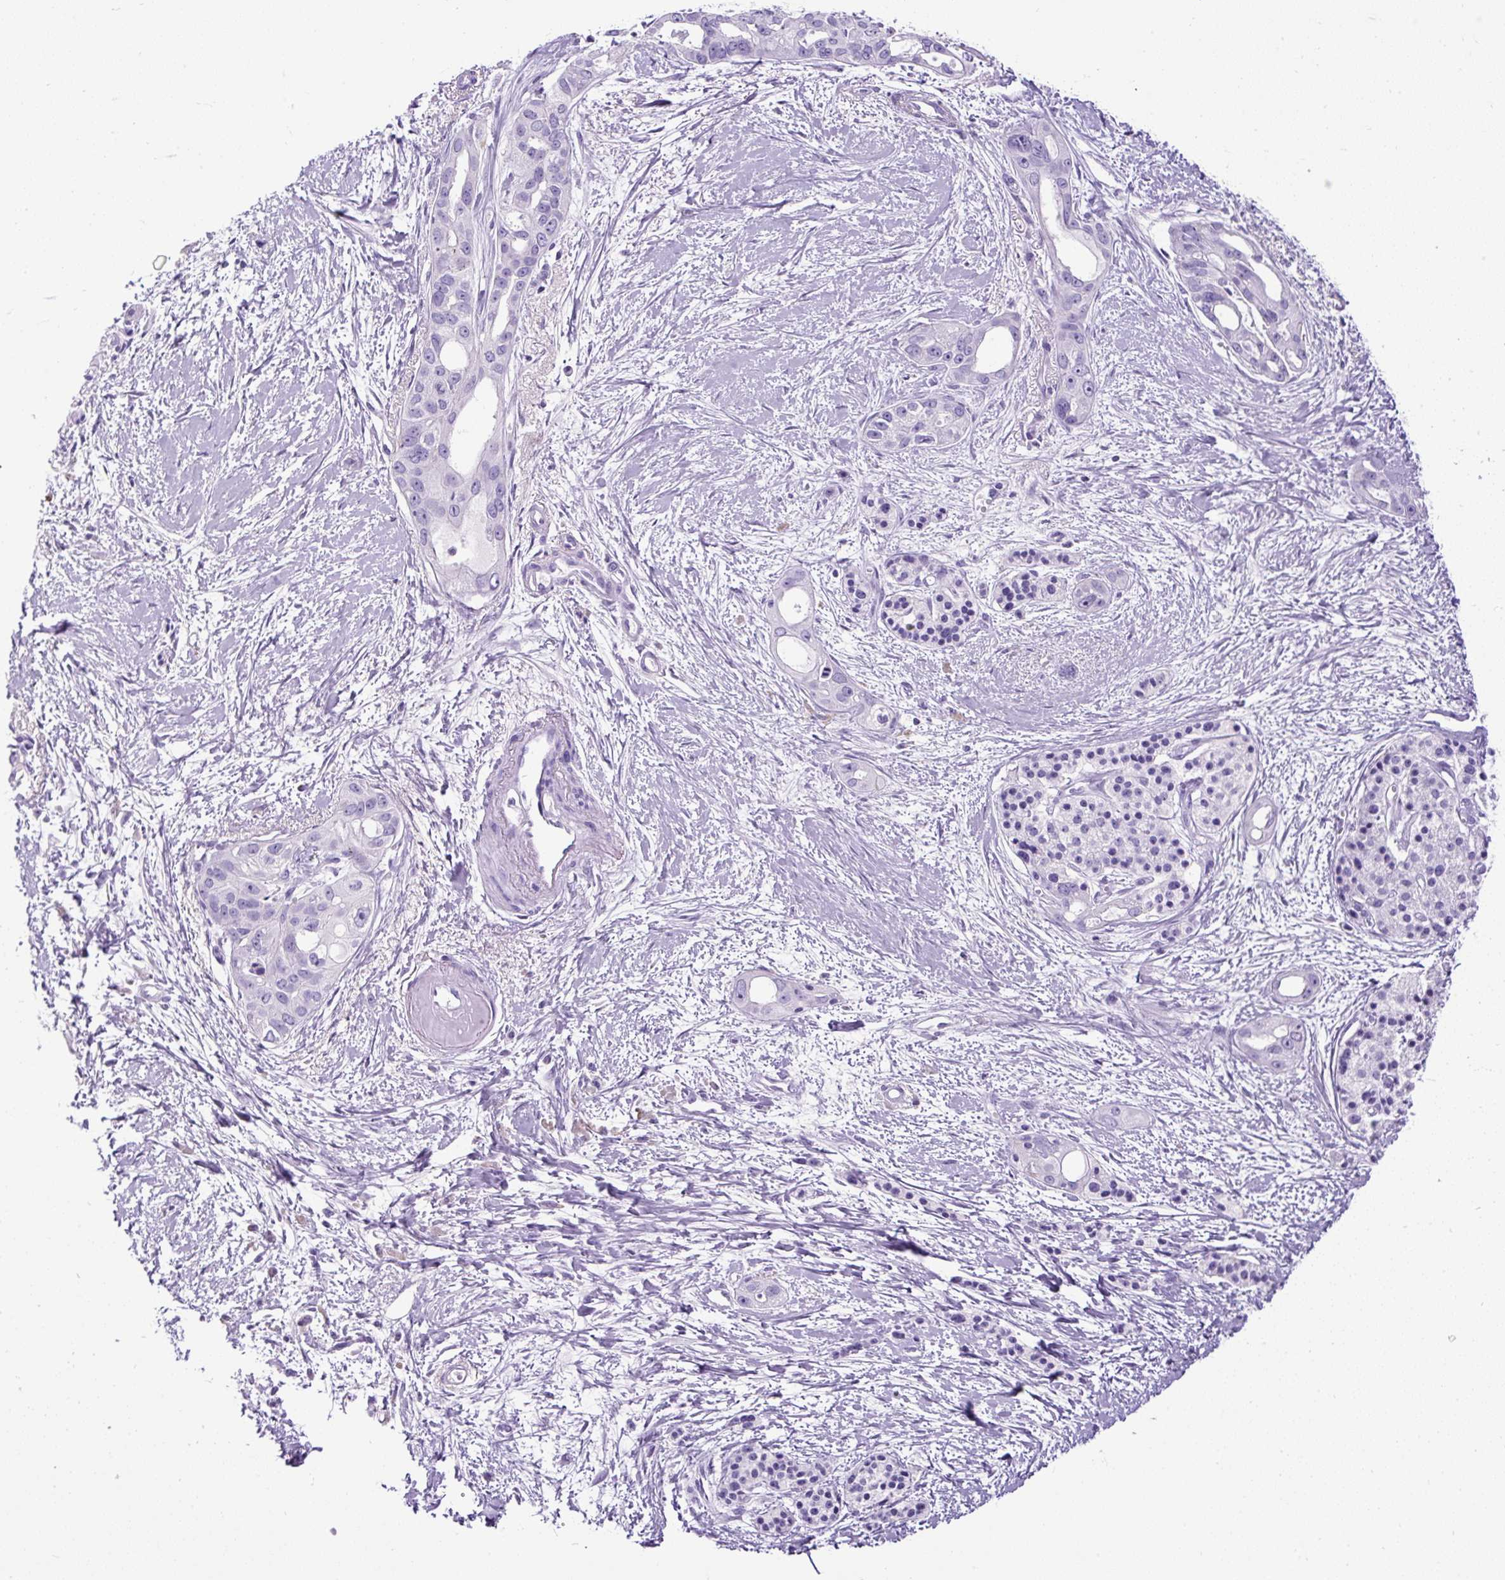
{"staining": {"intensity": "negative", "quantity": "none", "location": "none"}, "tissue": "pancreatic cancer", "cell_type": "Tumor cells", "image_type": "cancer", "snomed": [{"axis": "morphology", "description": "Adenocarcinoma, NOS"}, {"axis": "topography", "description": "Pancreas"}], "caption": "Immunohistochemistry image of human pancreatic adenocarcinoma stained for a protein (brown), which reveals no staining in tumor cells. Brightfield microscopy of IHC stained with DAB (brown) and hematoxylin (blue), captured at high magnification.", "gene": "PDIA2", "patient": {"sex": "female", "age": 50}}